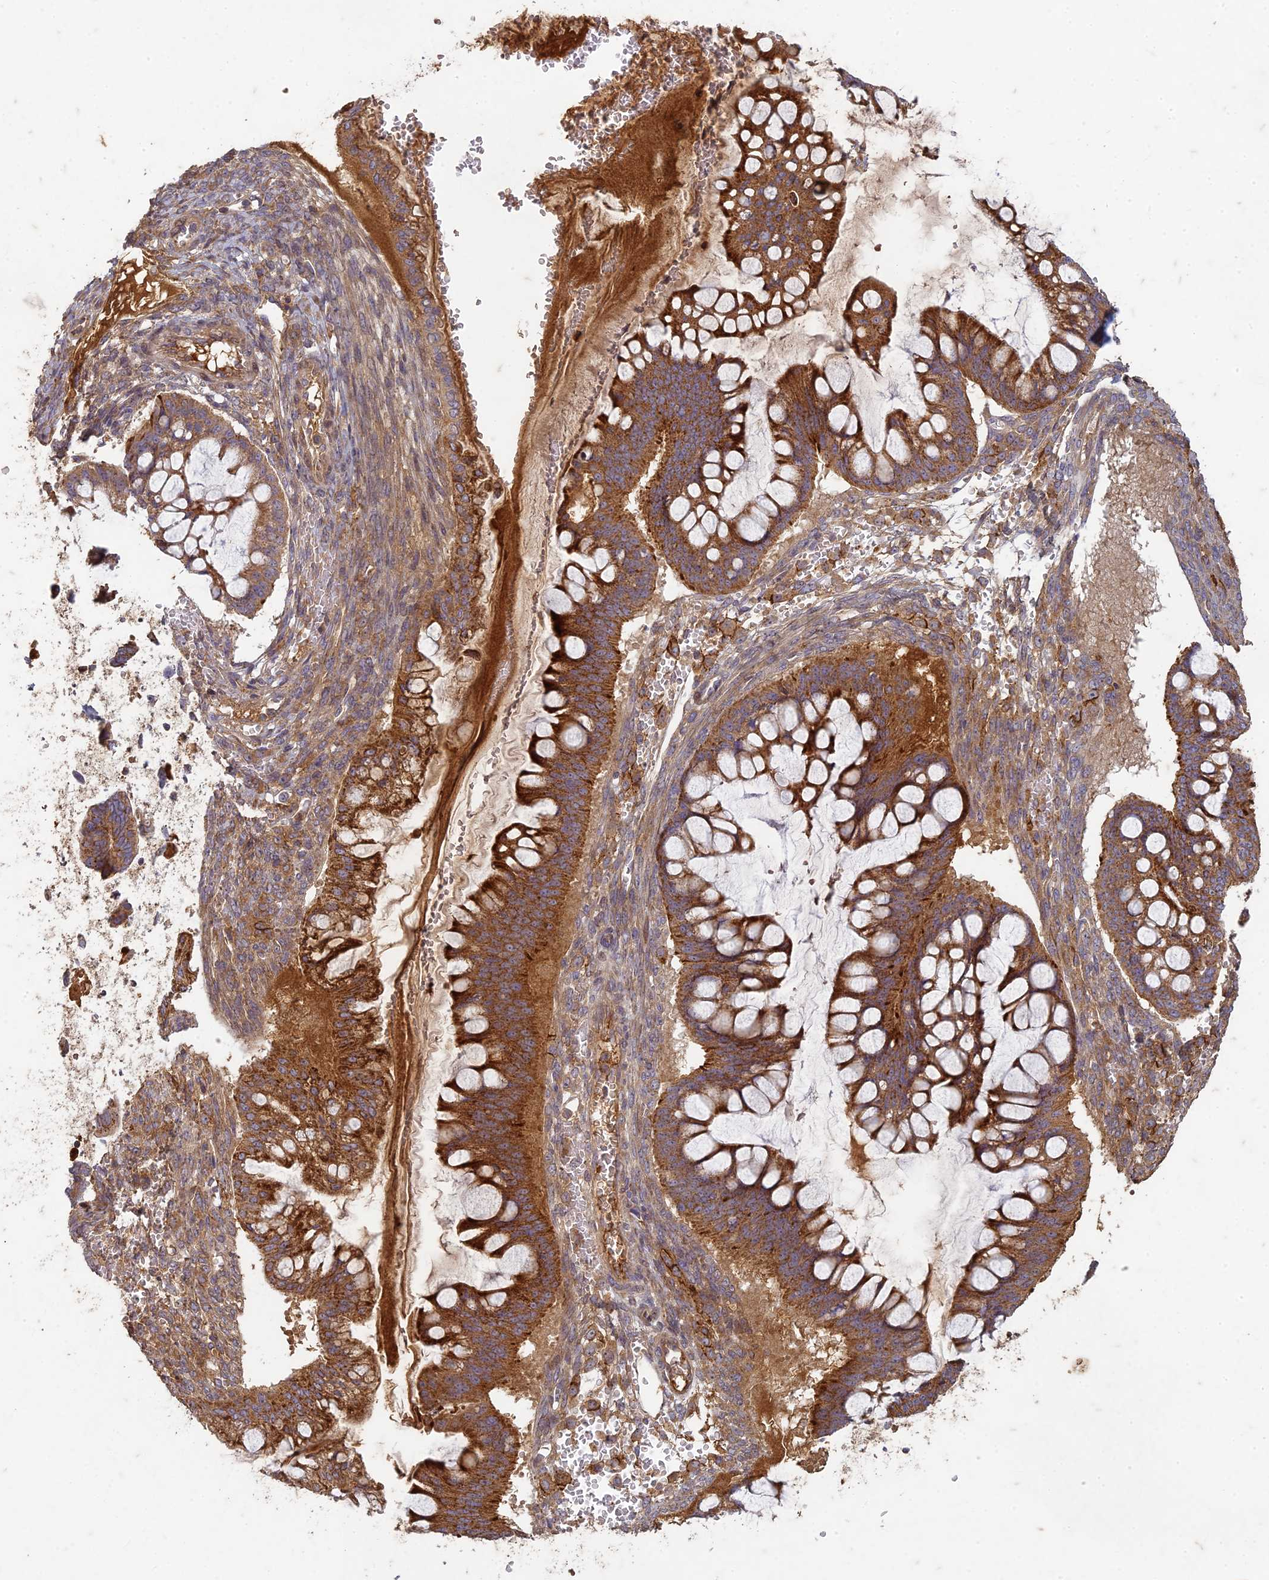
{"staining": {"intensity": "strong", "quantity": ">75%", "location": "cytoplasmic/membranous"}, "tissue": "ovarian cancer", "cell_type": "Tumor cells", "image_type": "cancer", "snomed": [{"axis": "morphology", "description": "Cystadenocarcinoma, mucinous, NOS"}, {"axis": "topography", "description": "Ovary"}], "caption": "Protein positivity by immunohistochemistry (IHC) displays strong cytoplasmic/membranous positivity in approximately >75% of tumor cells in mucinous cystadenocarcinoma (ovarian). (DAB = brown stain, brightfield microscopy at high magnification).", "gene": "TCF25", "patient": {"sex": "female", "age": 73}}